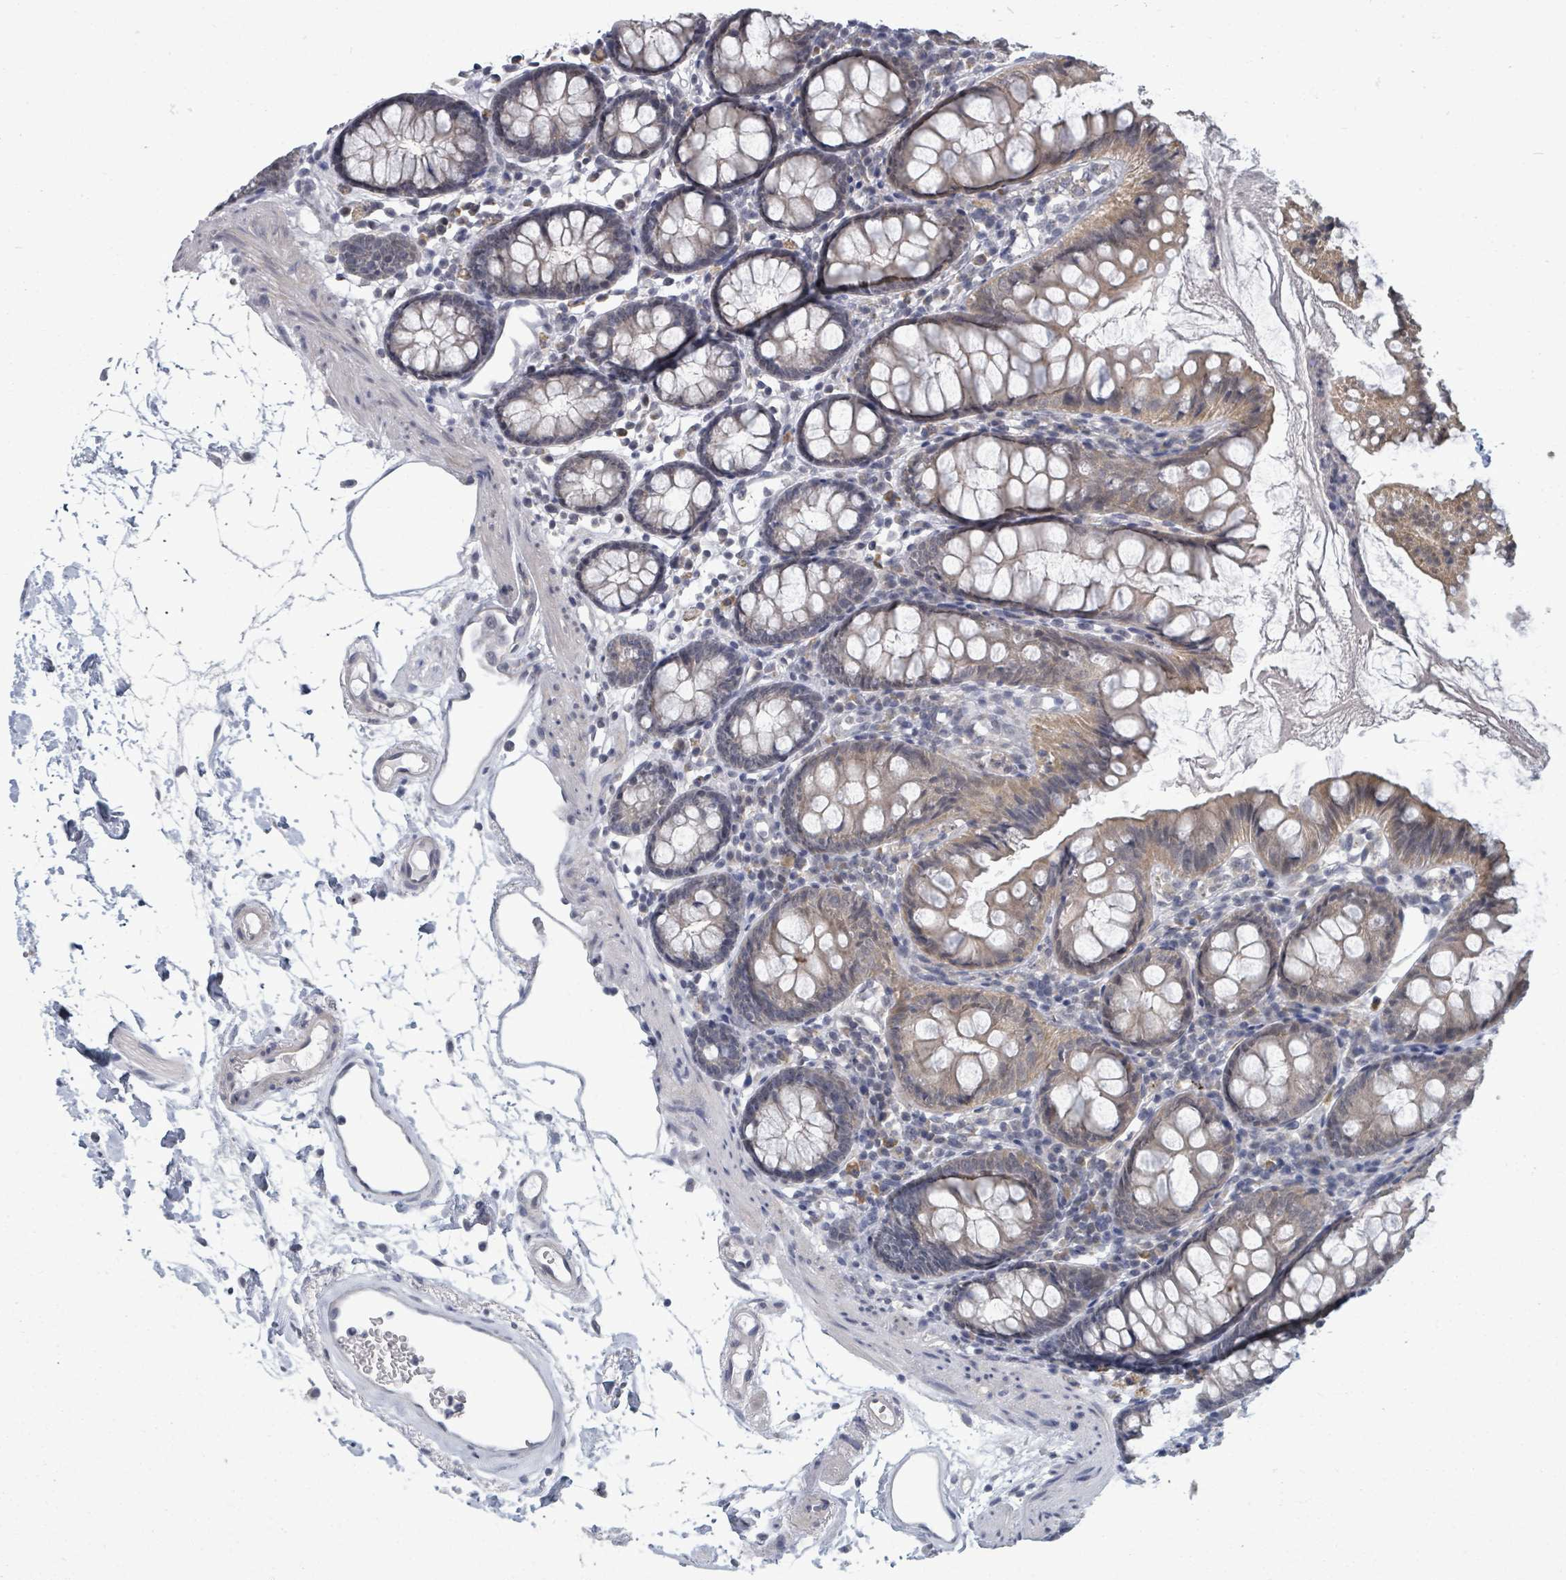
{"staining": {"intensity": "negative", "quantity": "none", "location": "none"}, "tissue": "colon", "cell_type": "Endothelial cells", "image_type": "normal", "snomed": [{"axis": "morphology", "description": "Normal tissue, NOS"}, {"axis": "topography", "description": "Colon"}], "caption": "Immunohistochemistry of benign colon displays no staining in endothelial cells.", "gene": "ASB12", "patient": {"sex": "female", "age": 84}}